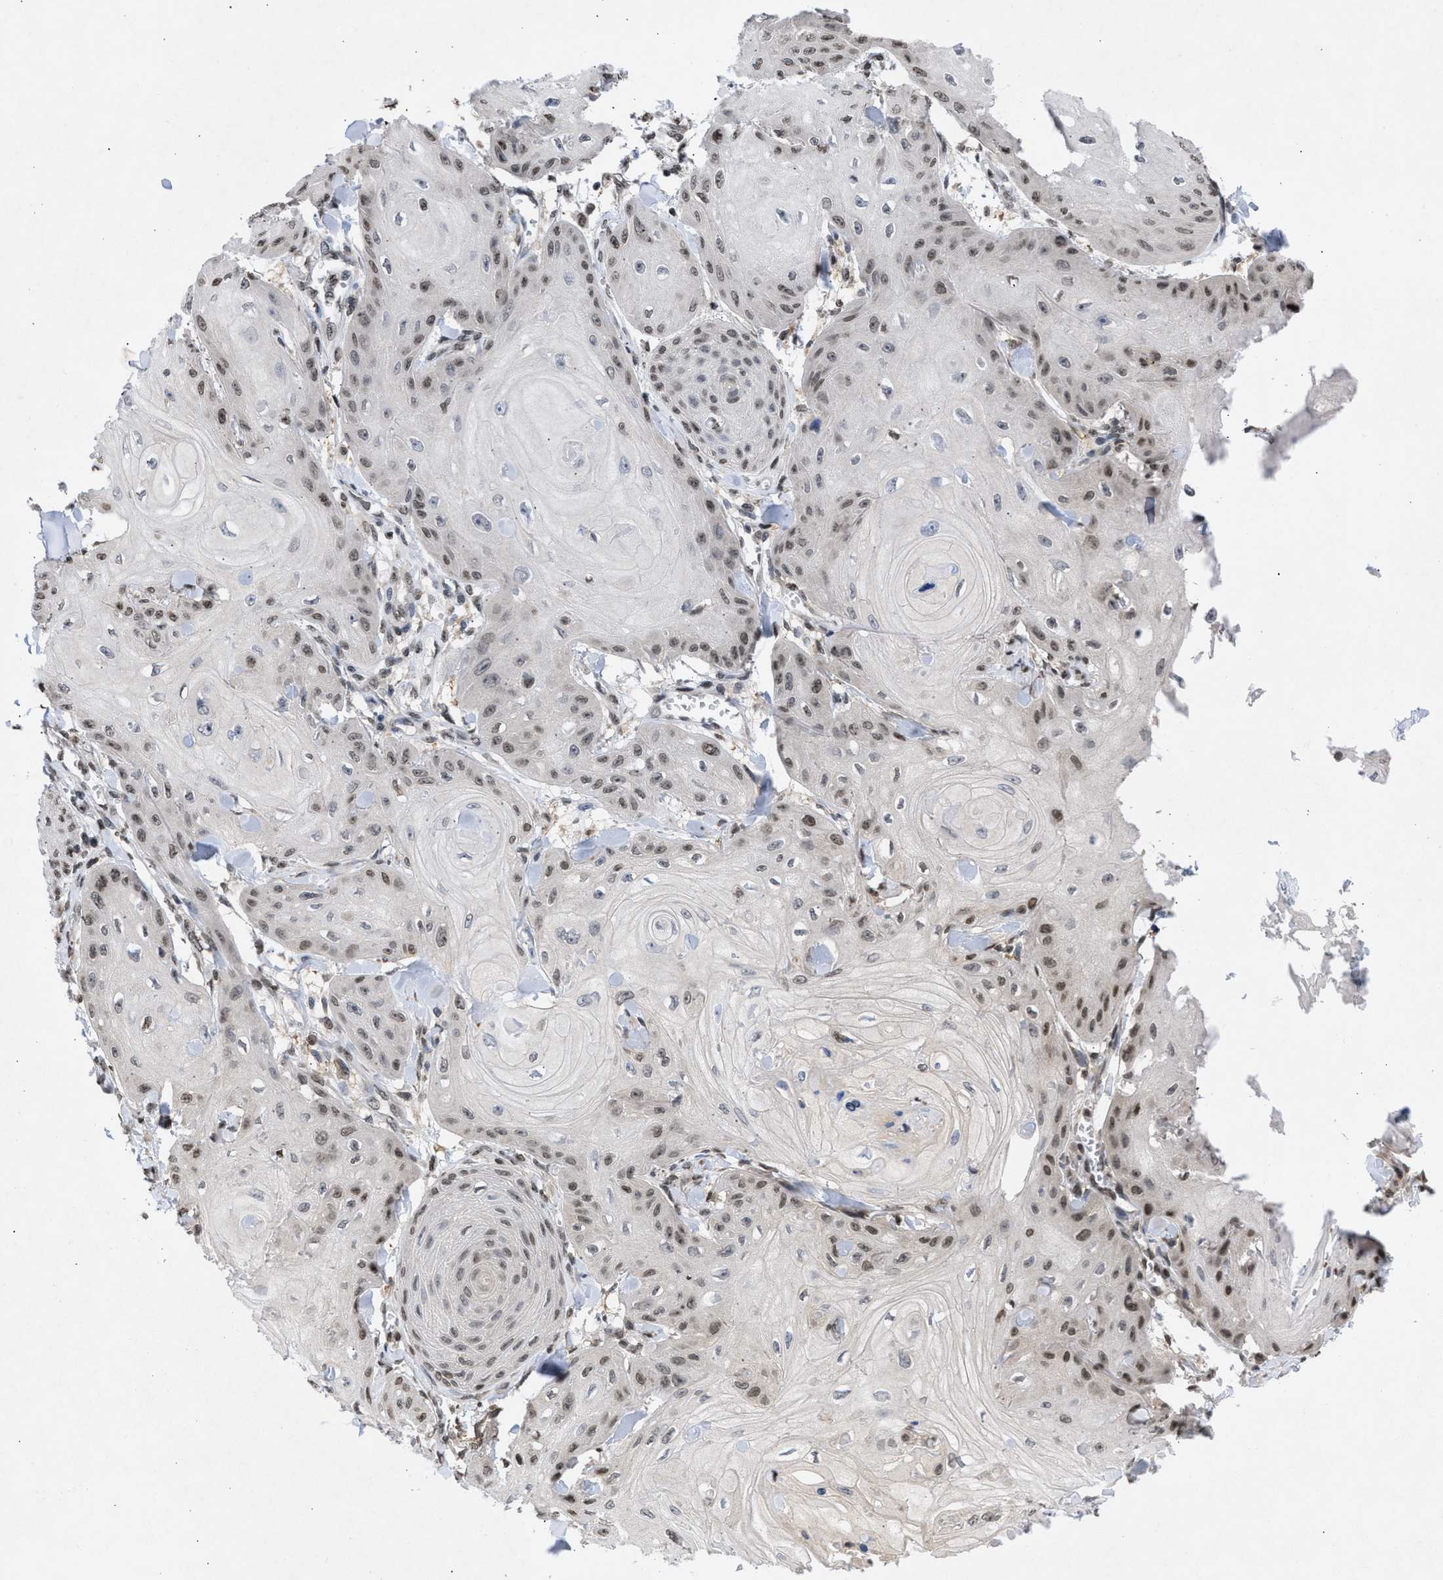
{"staining": {"intensity": "weak", "quantity": "25%-75%", "location": "nuclear"}, "tissue": "skin cancer", "cell_type": "Tumor cells", "image_type": "cancer", "snomed": [{"axis": "morphology", "description": "Squamous cell carcinoma, NOS"}, {"axis": "topography", "description": "Skin"}], "caption": "This is a micrograph of IHC staining of squamous cell carcinoma (skin), which shows weak positivity in the nuclear of tumor cells.", "gene": "NUP35", "patient": {"sex": "male", "age": 74}}